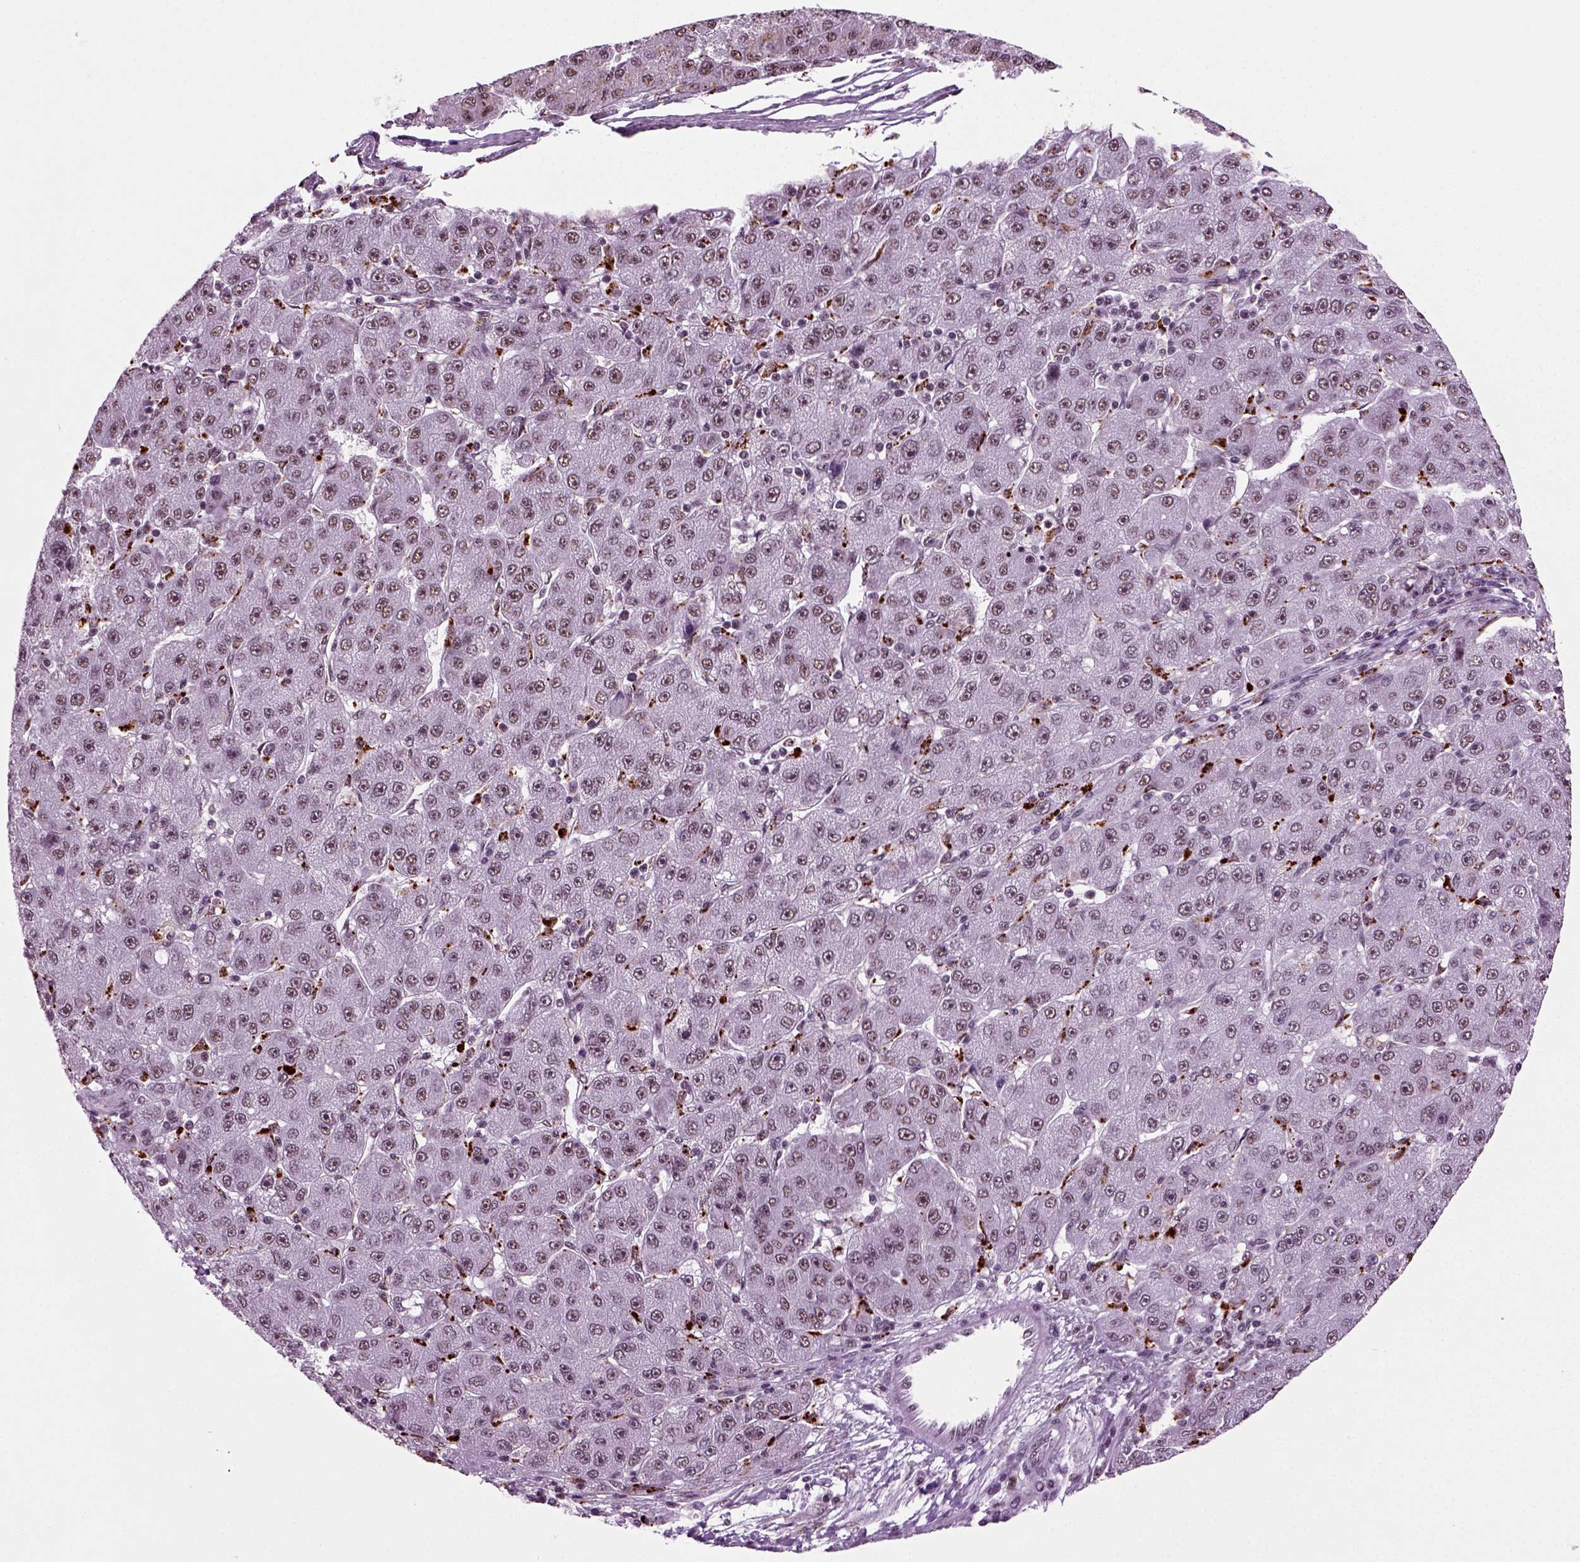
{"staining": {"intensity": "weak", "quantity": "25%-75%", "location": "nuclear"}, "tissue": "liver cancer", "cell_type": "Tumor cells", "image_type": "cancer", "snomed": [{"axis": "morphology", "description": "Carcinoma, Hepatocellular, NOS"}, {"axis": "topography", "description": "Liver"}], "caption": "Protein expression analysis of liver cancer demonstrates weak nuclear staining in about 25%-75% of tumor cells.", "gene": "RCOR3", "patient": {"sex": "male", "age": 67}}